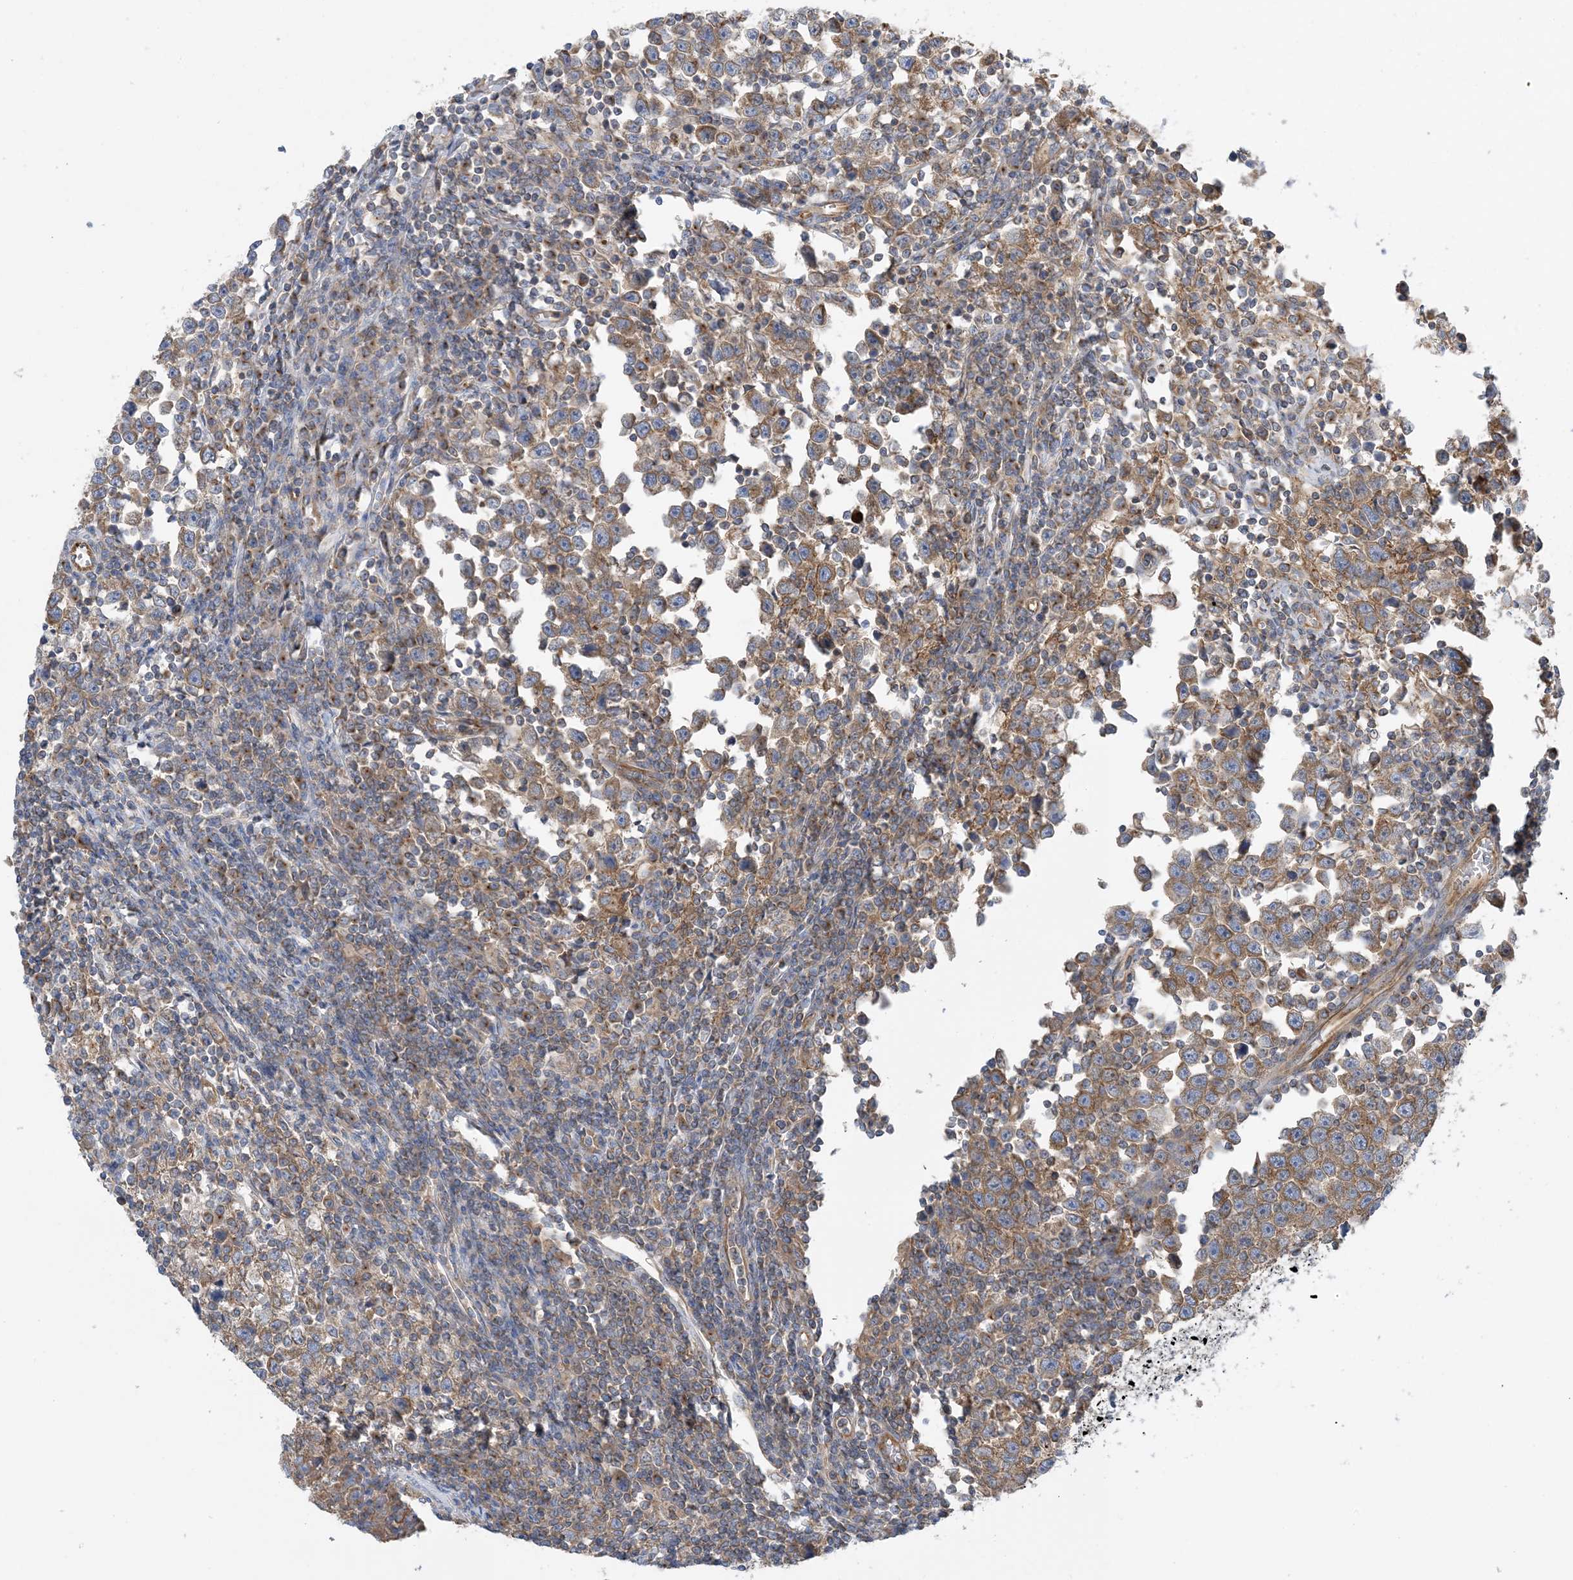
{"staining": {"intensity": "moderate", "quantity": ">75%", "location": "cytoplasmic/membranous"}, "tissue": "testis cancer", "cell_type": "Tumor cells", "image_type": "cancer", "snomed": [{"axis": "morphology", "description": "Normal tissue, NOS"}, {"axis": "morphology", "description": "Seminoma, NOS"}, {"axis": "topography", "description": "Testis"}], "caption": "High-power microscopy captured an immunohistochemistry (IHC) photomicrograph of testis cancer (seminoma), revealing moderate cytoplasmic/membranous expression in approximately >75% of tumor cells.", "gene": "SIDT1", "patient": {"sex": "male", "age": 43}}